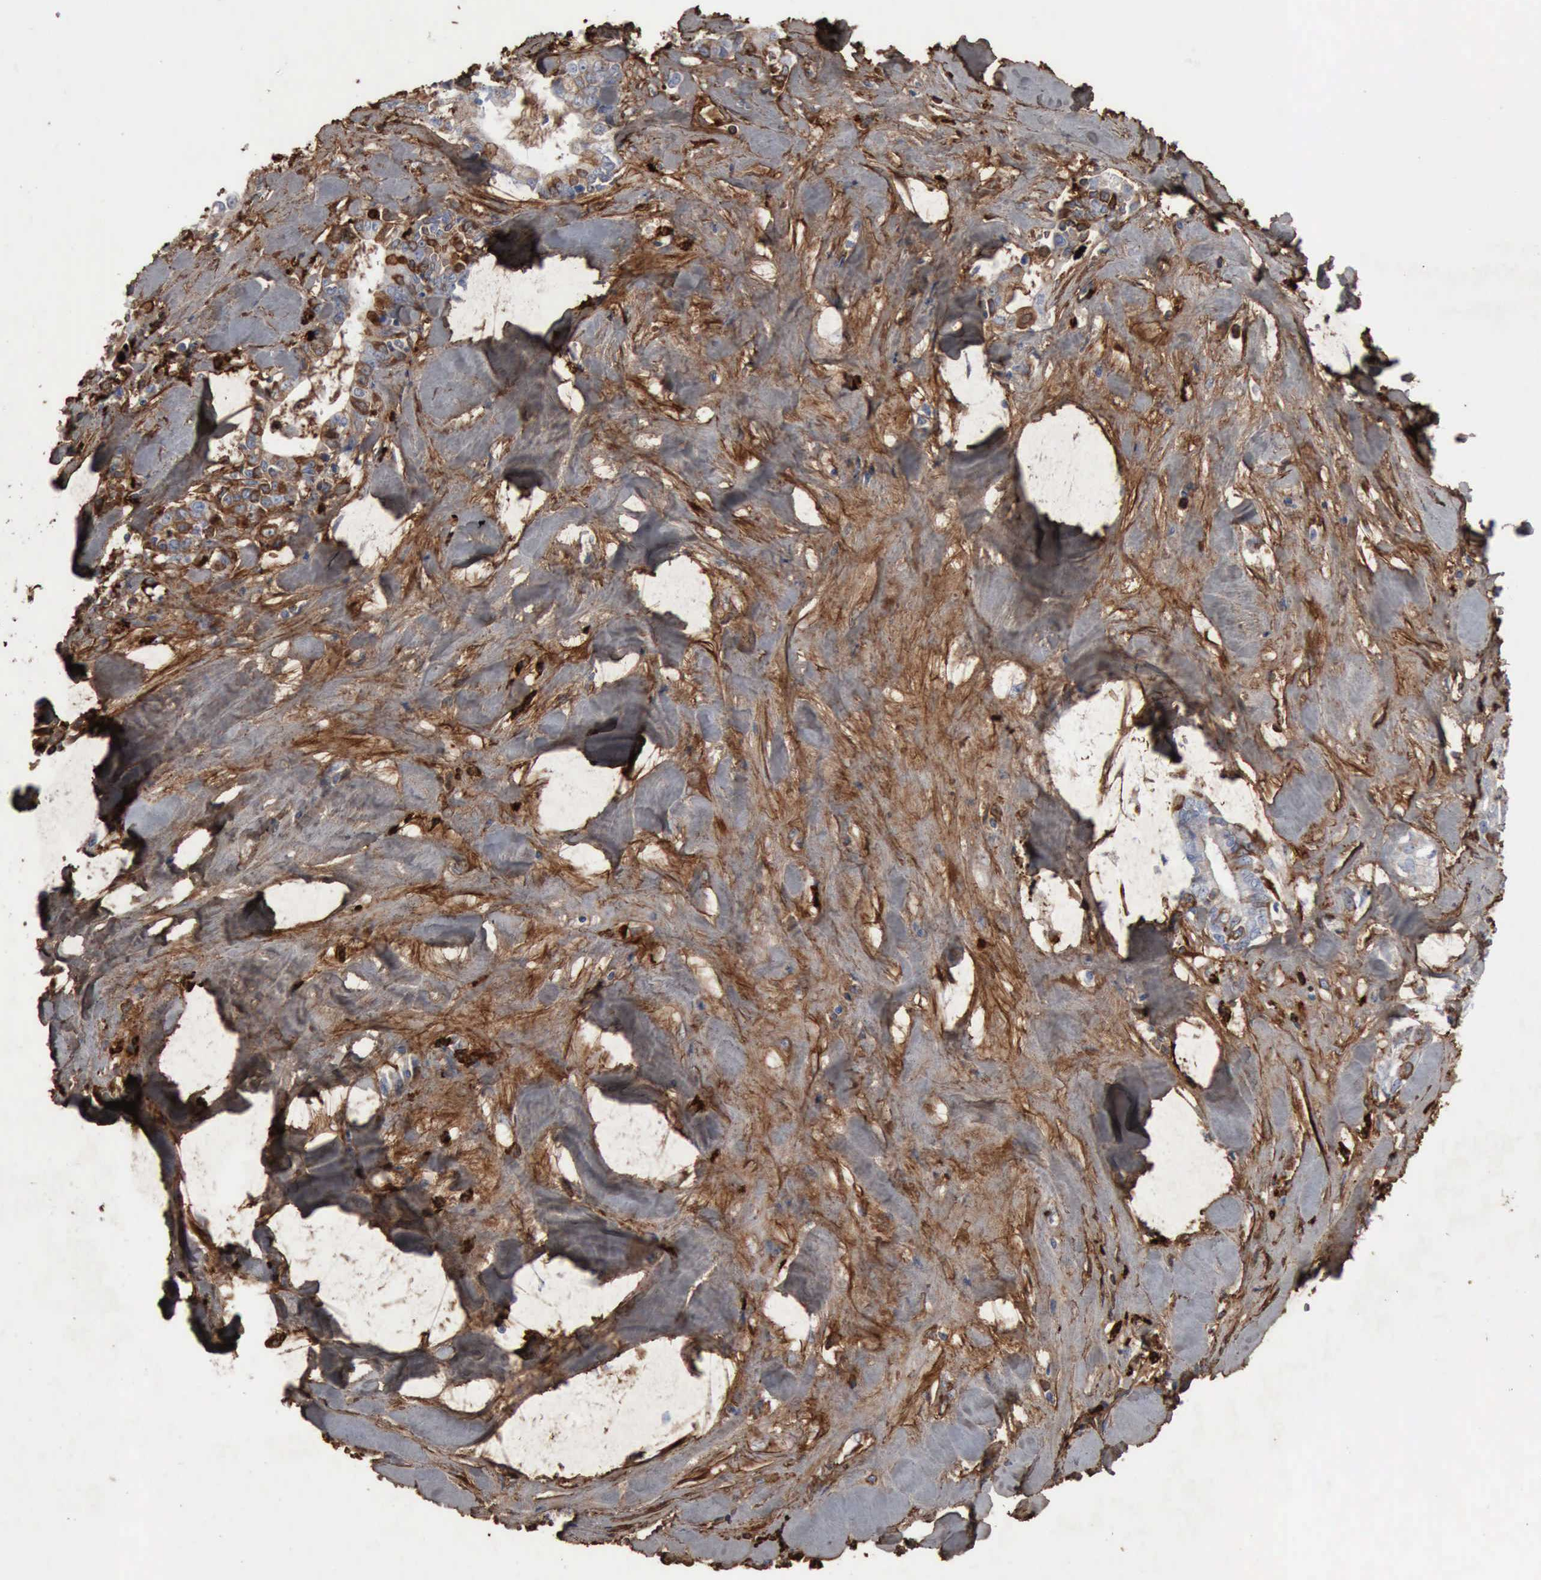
{"staining": {"intensity": "weak", "quantity": "25%-75%", "location": "cytoplasmic/membranous"}, "tissue": "liver cancer", "cell_type": "Tumor cells", "image_type": "cancer", "snomed": [{"axis": "morphology", "description": "Cholangiocarcinoma"}, {"axis": "topography", "description": "Liver"}], "caption": "Weak cytoplasmic/membranous staining for a protein is appreciated in approximately 25%-75% of tumor cells of liver cancer (cholangiocarcinoma) using immunohistochemistry (IHC).", "gene": "FN1", "patient": {"sex": "male", "age": 57}}